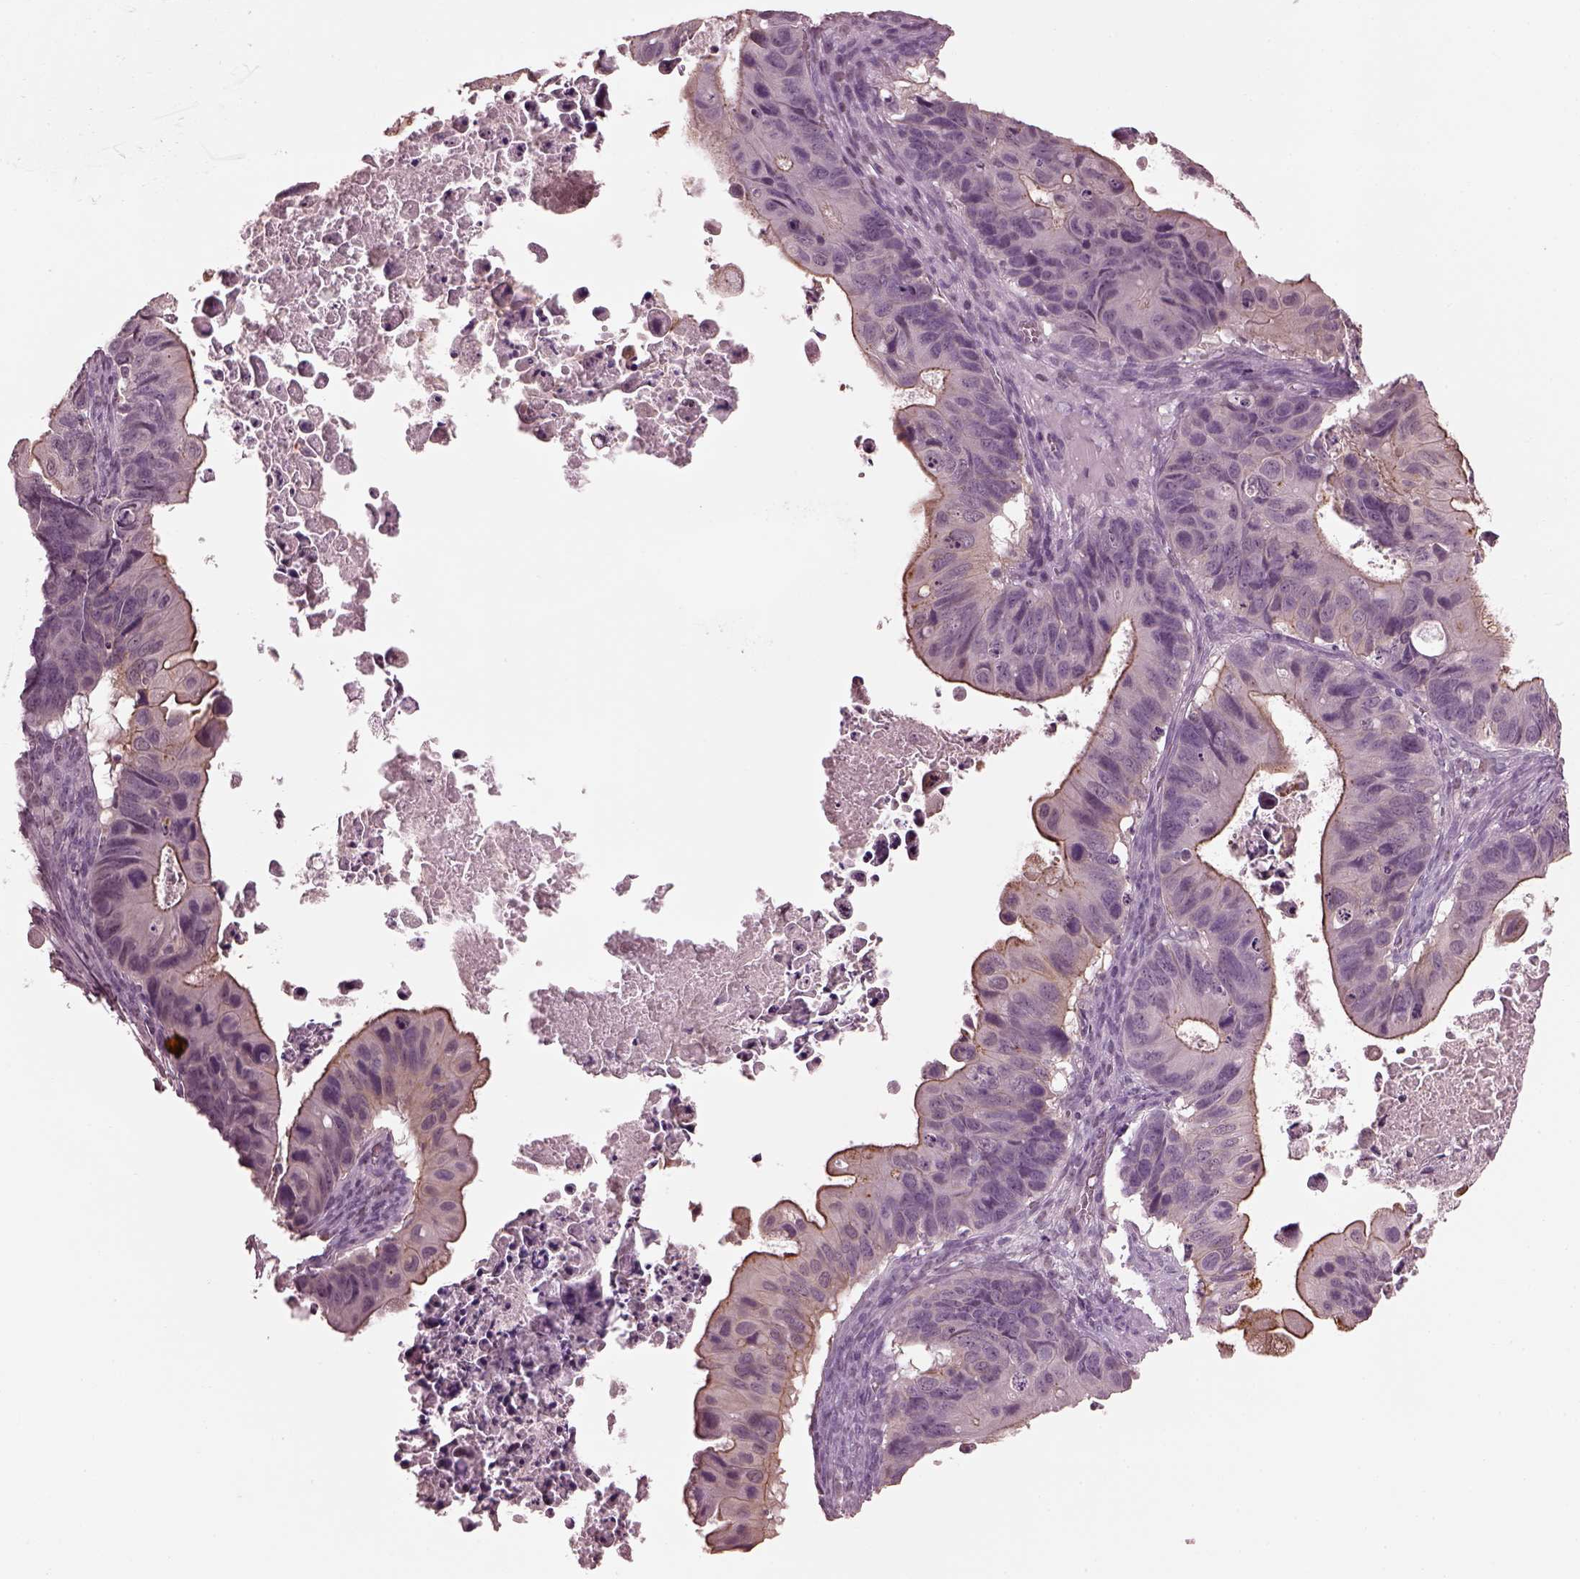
{"staining": {"intensity": "weak", "quantity": "<25%", "location": "cytoplasmic/membranous"}, "tissue": "ovarian cancer", "cell_type": "Tumor cells", "image_type": "cancer", "snomed": [{"axis": "morphology", "description": "Cystadenocarcinoma, mucinous, NOS"}, {"axis": "topography", "description": "Ovary"}], "caption": "An IHC histopathology image of mucinous cystadenocarcinoma (ovarian) is shown. There is no staining in tumor cells of mucinous cystadenocarcinoma (ovarian).", "gene": "TSKS", "patient": {"sex": "female", "age": 64}}